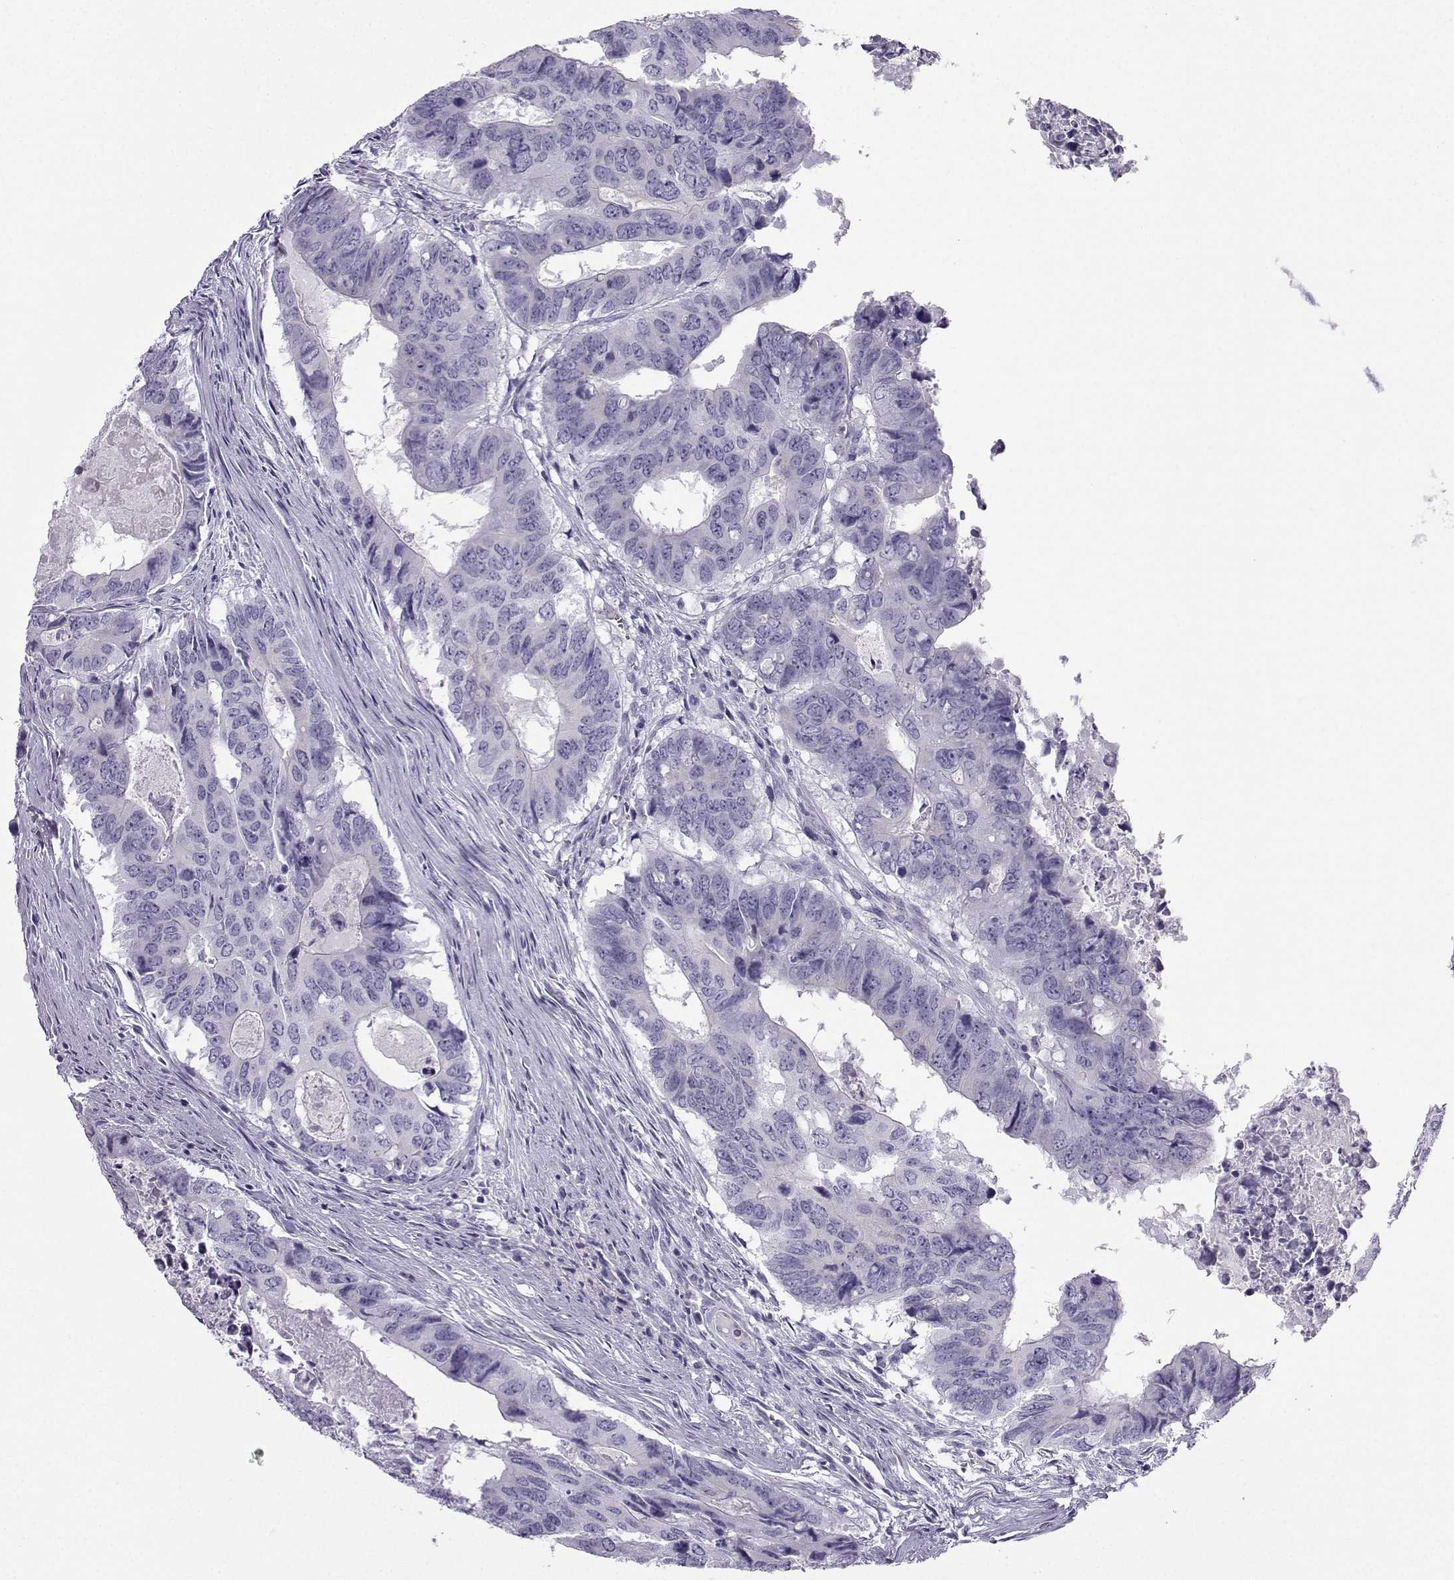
{"staining": {"intensity": "negative", "quantity": "none", "location": "none"}, "tissue": "colorectal cancer", "cell_type": "Tumor cells", "image_type": "cancer", "snomed": [{"axis": "morphology", "description": "Adenocarcinoma, NOS"}, {"axis": "topography", "description": "Colon"}], "caption": "An IHC histopathology image of adenocarcinoma (colorectal) is shown. There is no staining in tumor cells of adenocarcinoma (colorectal). The staining was performed using DAB (3,3'-diaminobenzidine) to visualize the protein expression in brown, while the nuclei were stained in blue with hematoxylin (Magnification: 20x).", "gene": "ZBTB8B", "patient": {"sex": "male", "age": 79}}